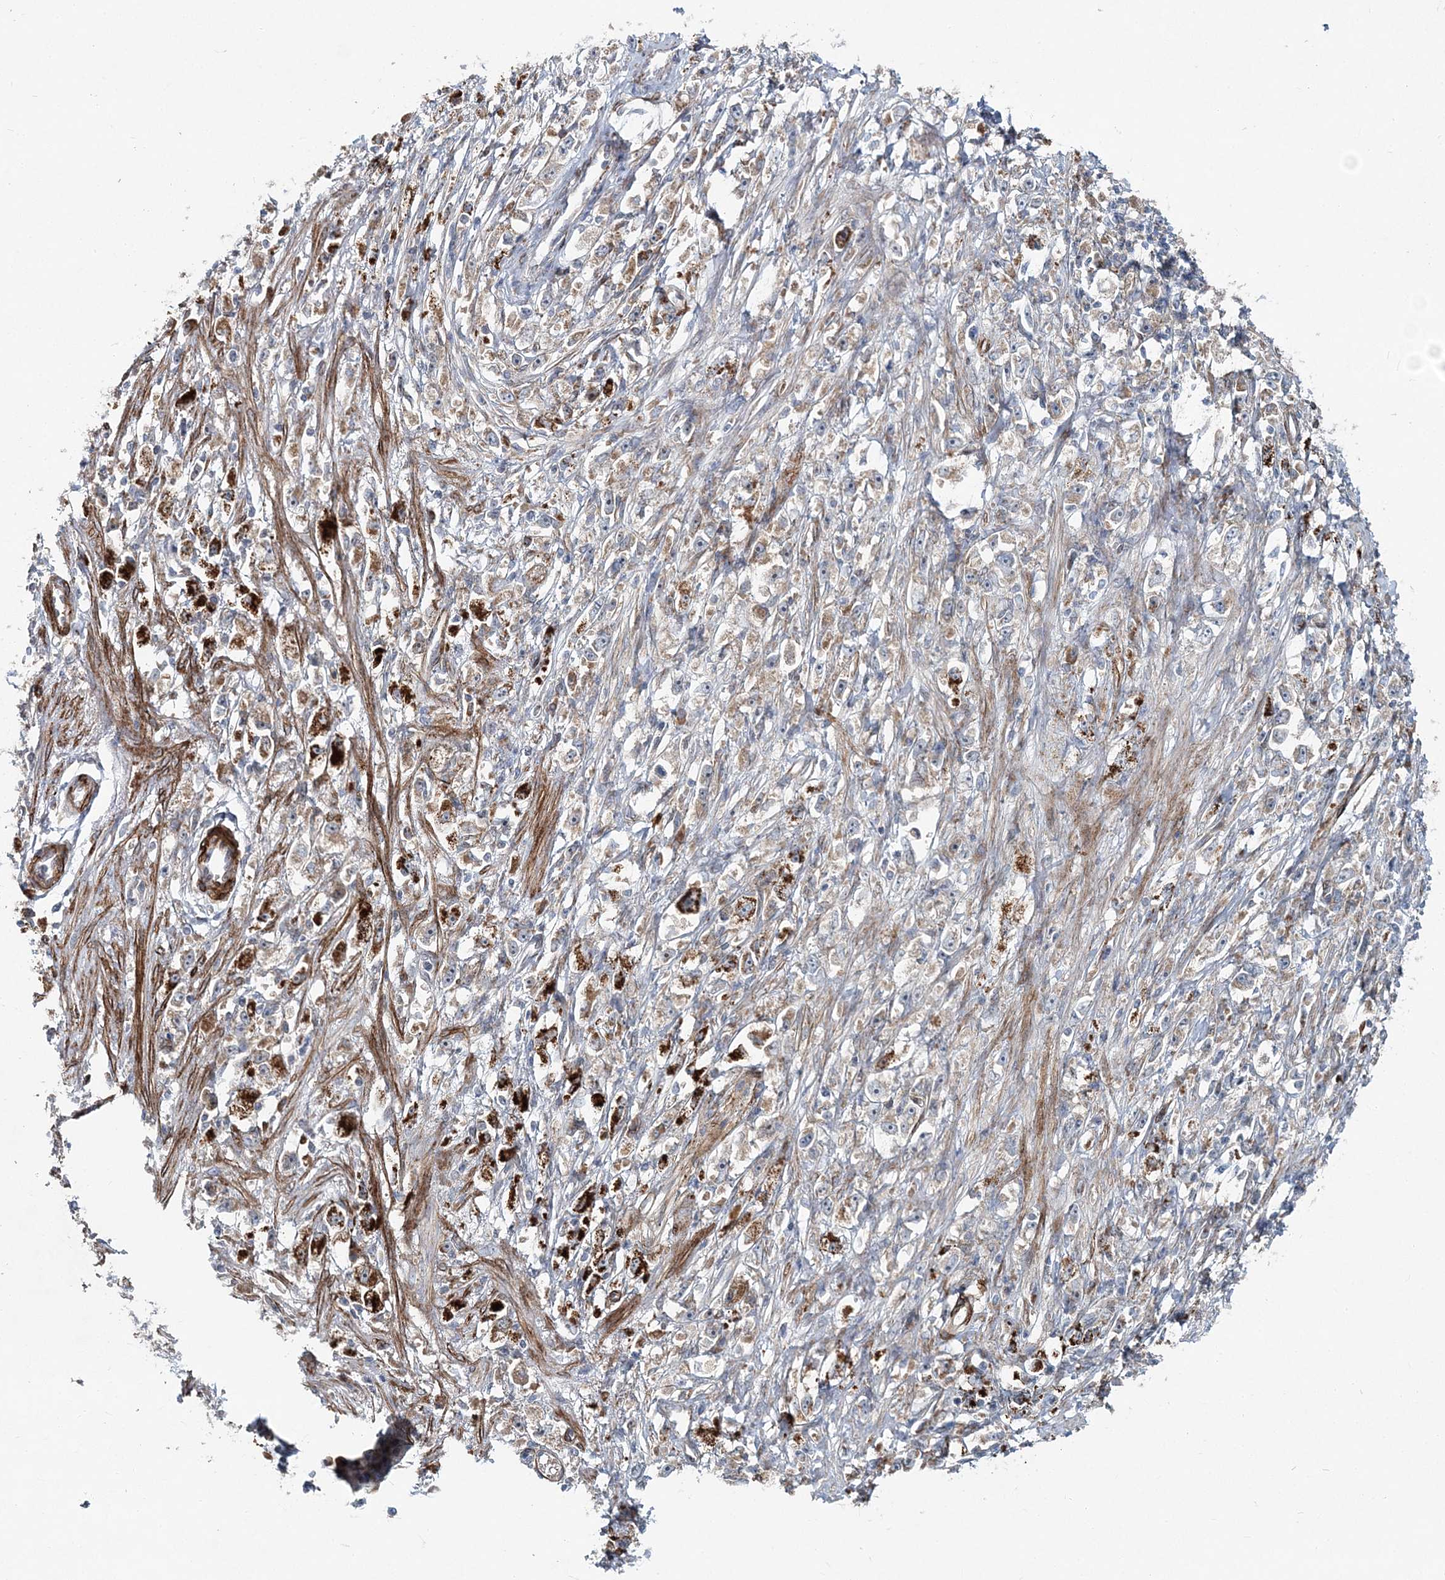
{"staining": {"intensity": "weak", "quantity": "<25%", "location": "cytoplasmic/membranous"}, "tissue": "stomach cancer", "cell_type": "Tumor cells", "image_type": "cancer", "snomed": [{"axis": "morphology", "description": "Adenocarcinoma, NOS"}, {"axis": "topography", "description": "Stomach"}], "caption": "Image shows no protein staining in tumor cells of stomach adenocarcinoma tissue.", "gene": "NBAS", "patient": {"sex": "female", "age": 59}}